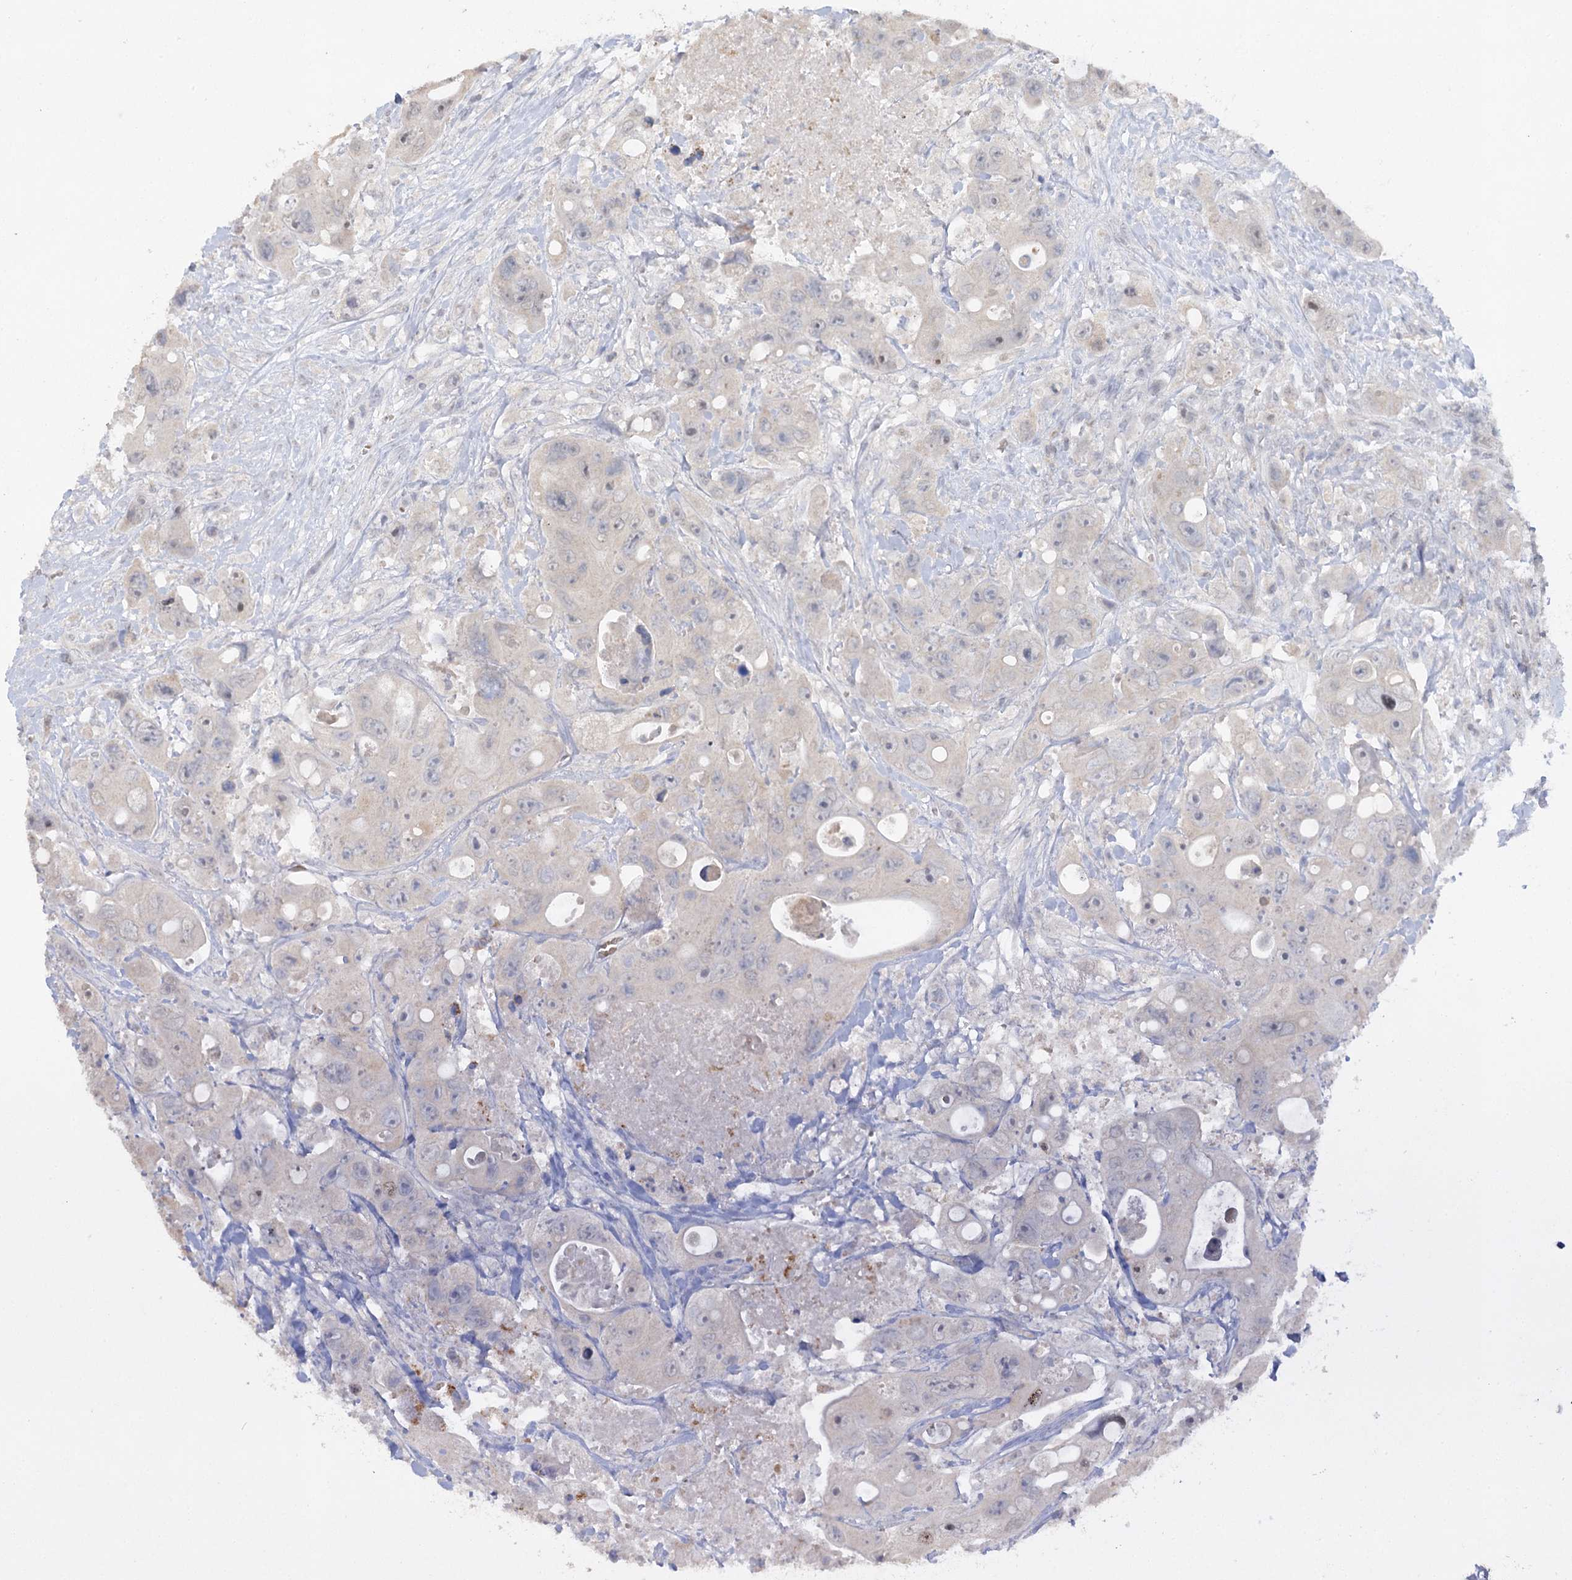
{"staining": {"intensity": "negative", "quantity": "none", "location": "none"}, "tissue": "colorectal cancer", "cell_type": "Tumor cells", "image_type": "cancer", "snomed": [{"axis": "morphology", "description": "Adenocarcinoma, NOS"}, {"axis": "topography", "description": "Colon"}], "caption": "IHC histopathology image of colorectal adenocarcinoma stained for a protein (brown), which demonstrates no expression in tumor cells.", "gene": "TRAF3IP1", "patient": {"sex": "female", "age": 46}}